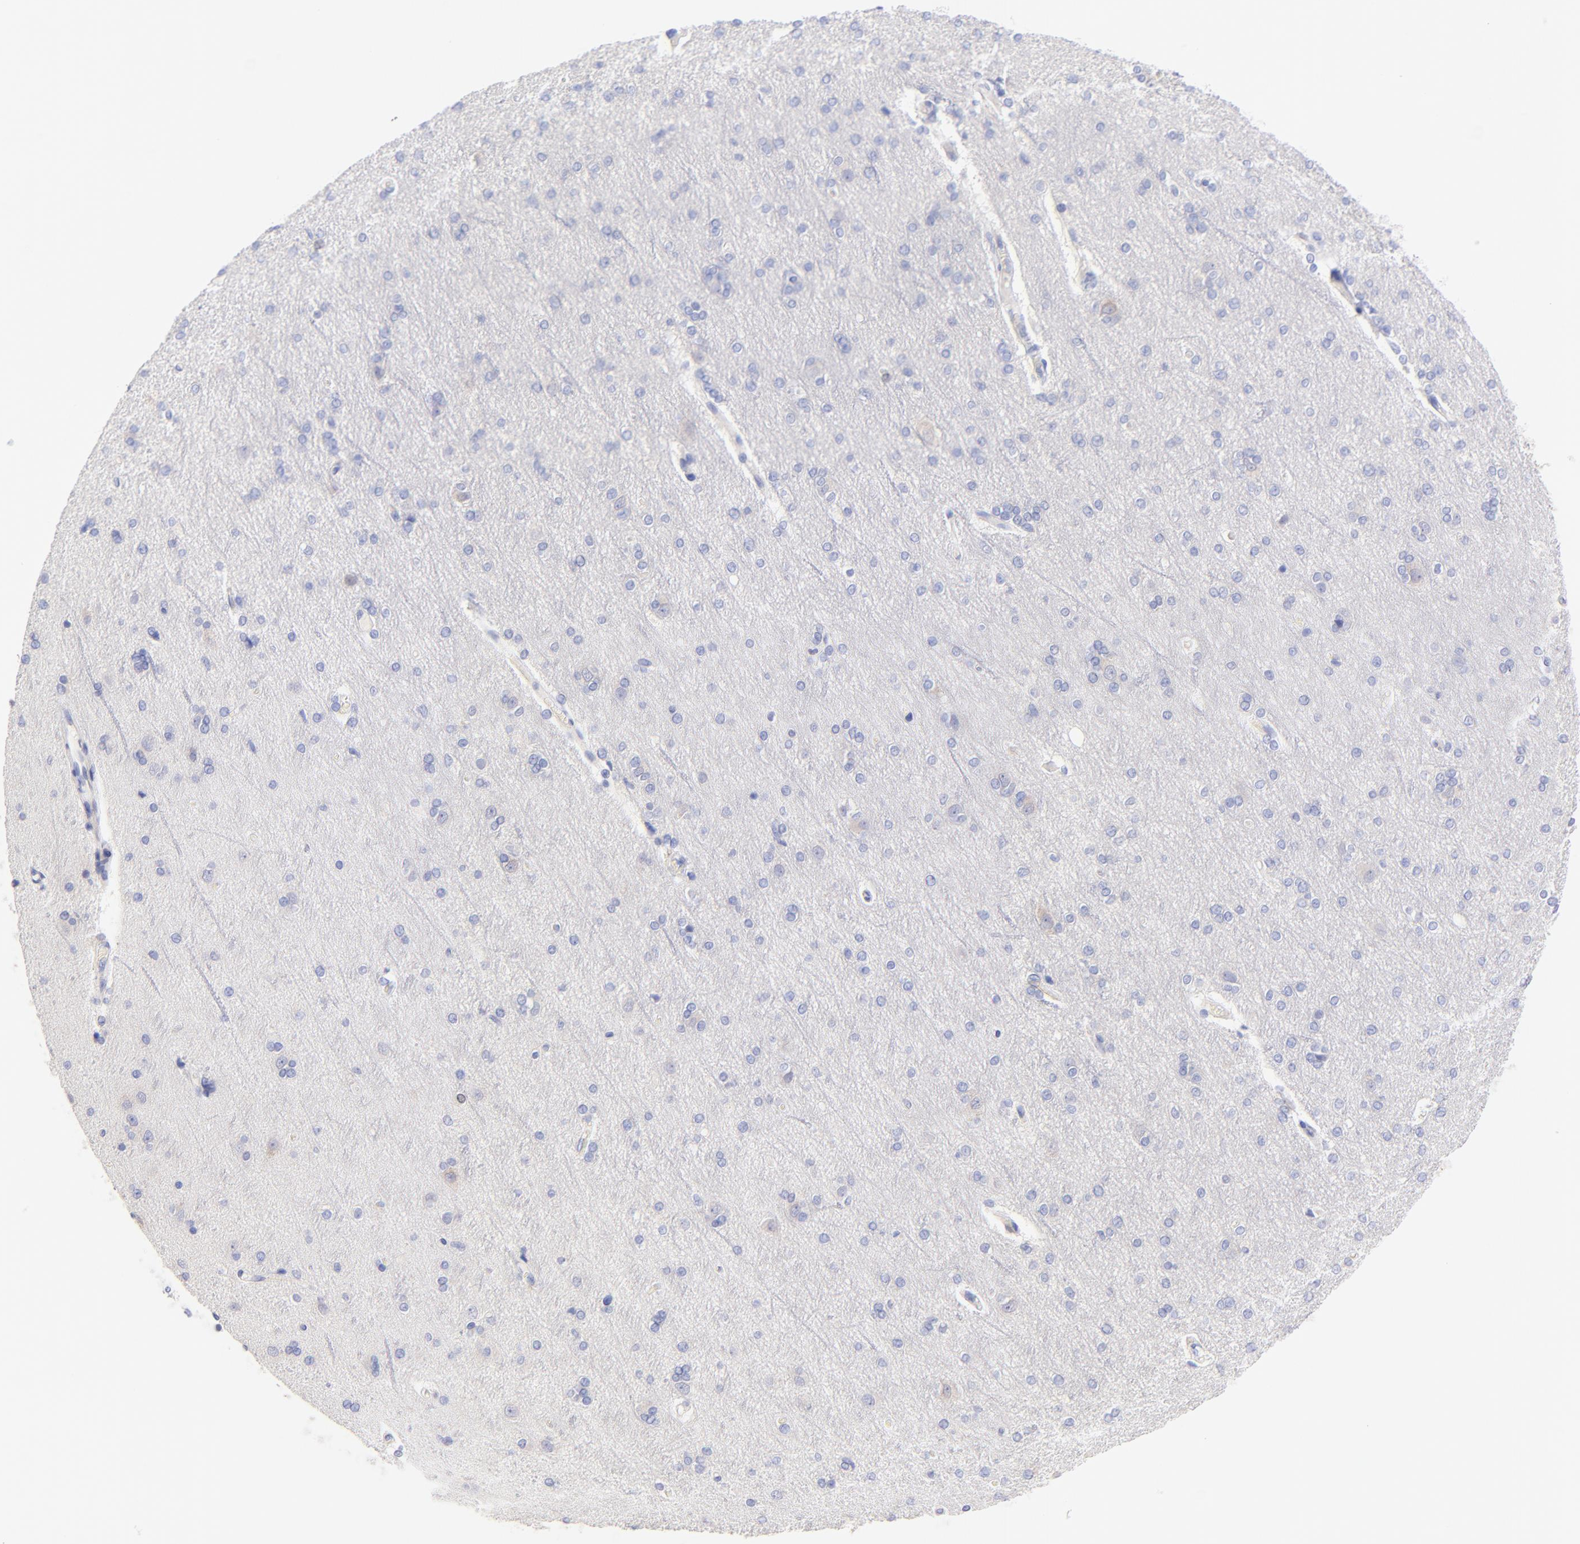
{"staining": {"intensity": "negative", "quantity": "none", "location": "none"}, "tissue": "cerebral cortex", "cell_type": "Endothelial cells", "image_type": "normal", "snomed": [{"axis": "morphology", "description": "Normal tissue, NOS"}, {"axis": "topography", "description": "Cerebral cortex"}], "caption": "DAB (3,3'-diaminobenzidine) immunohistochemical staining of unremarkable cerebral cortex exhibits no significant expression in endothelial cells. (DAB immunohistochemistry (IHC) with hematoxylin counter stain).", "gene": "EBP", "patient": {"sex": "female", "age": 54}}